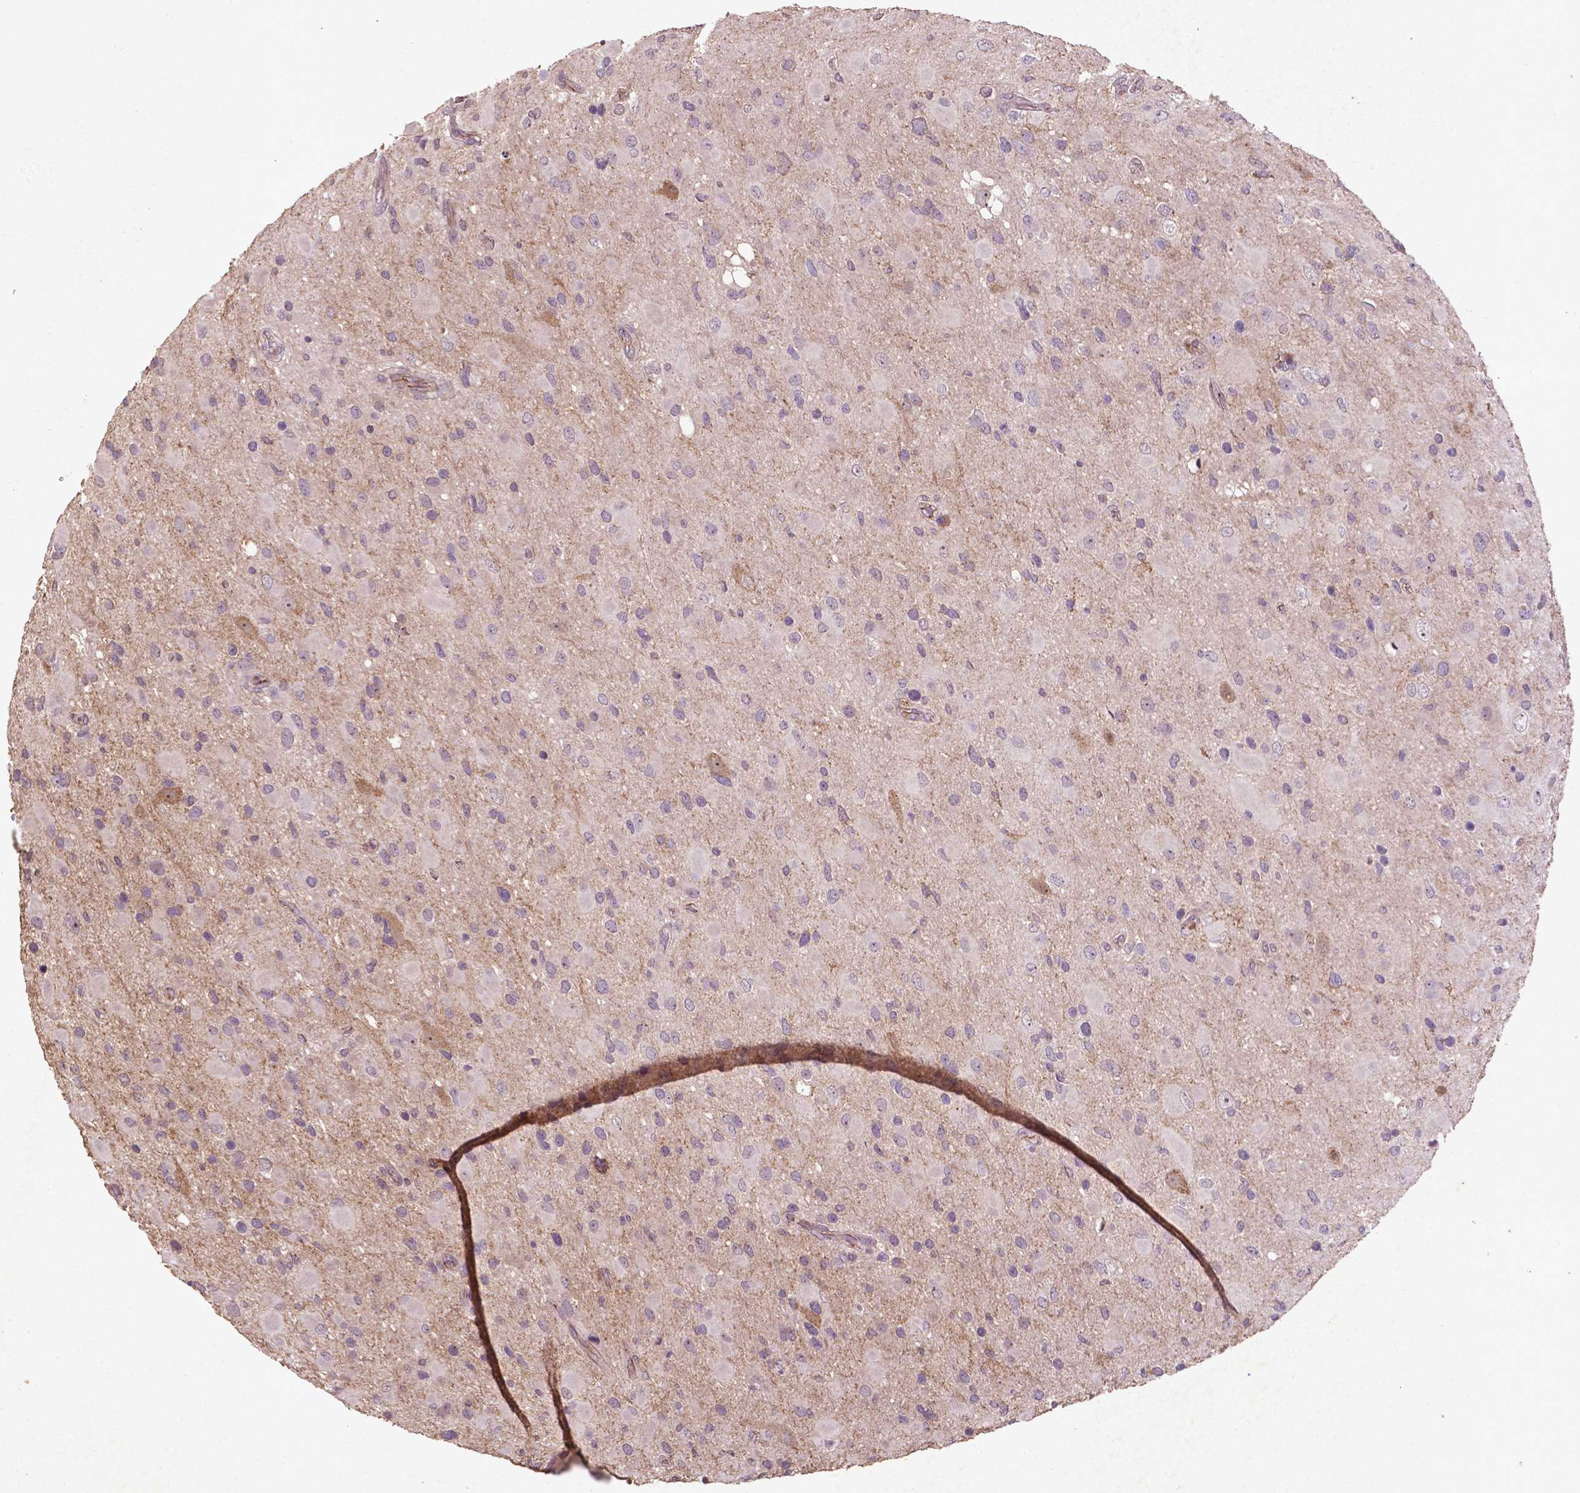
{"staining": {"intensity": "negative", "quantity": "none", "location": "none"}, "tissue": "glioma", "cell_type": "Tumor cells", "image_type": "cancer", "snomed": [{"axis": "morphology", "description": "Glioma, malignant, Low grade"}, {"axis": "topography", "description": "Brain"}], "caption": "Immunohistochemistry (IHC) image of human glioma stained for a protein (brown), which reveals no expression in tumor cells.", "gene": "COQ2", "patient": {"sex": "female", "age": 32}}